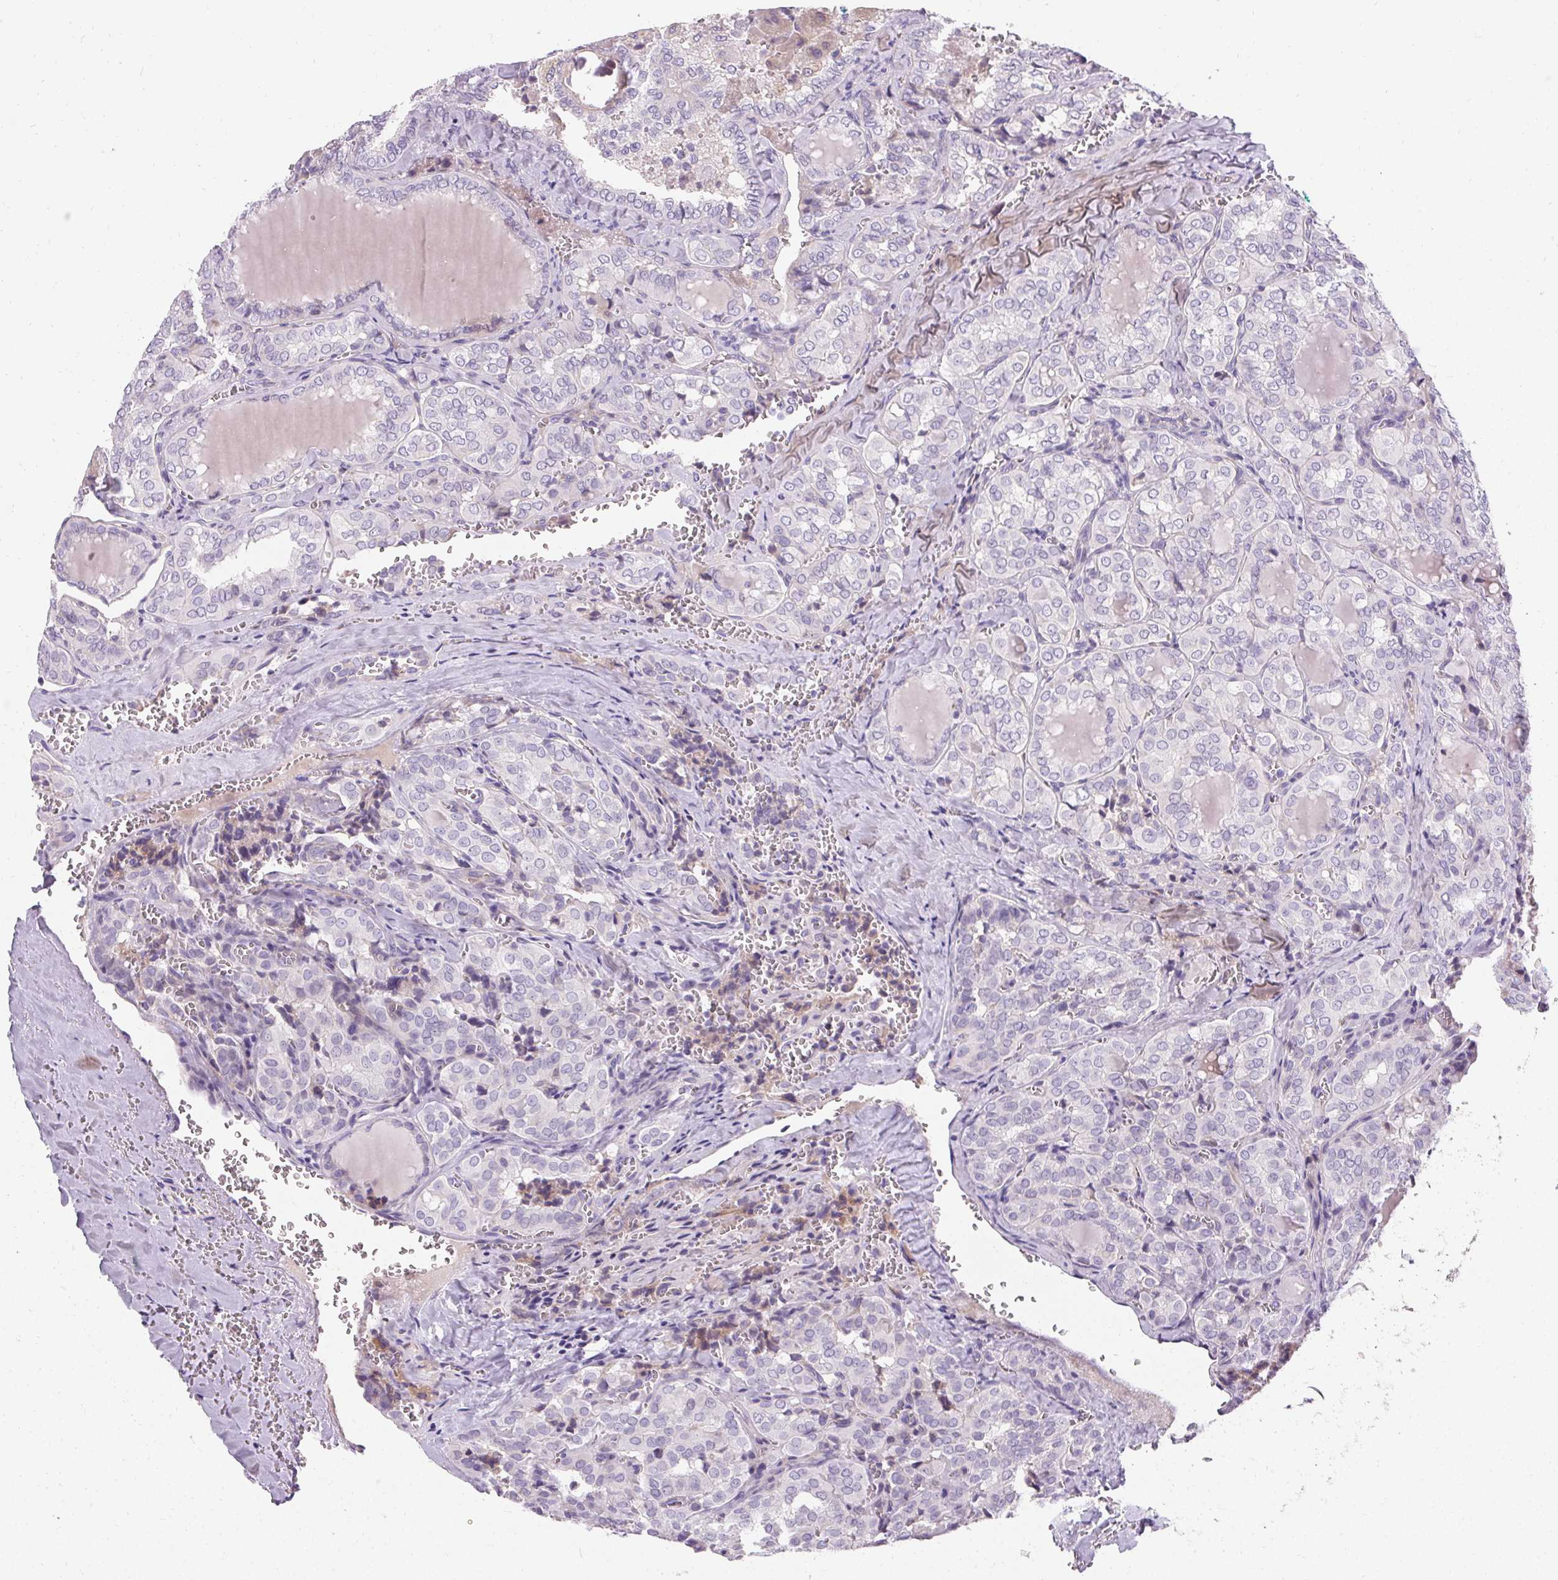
{"staining": {"intensity": "negative", "quantity": "none", "location": "none"}, "tissue": "thyroid cancer", "cell_type": "Tumor cells", "image_type": "cancer", "snomed": [{"axis": "morphology", "description": "Papillary adenocarcinoma, NOS"}, {"axis": "topography", "description": "Thyroid gland"}], "caption": "This histopathology image is of thyroid cancer (papillary adenocarcinoma) stained with immunohistochemistry to label a protein in brown with the nuclei are counter-stained blue. There is no positivity in tumor cells.", "gene": "TRIP13", "patient": {"sex": "female", "age": 41}}